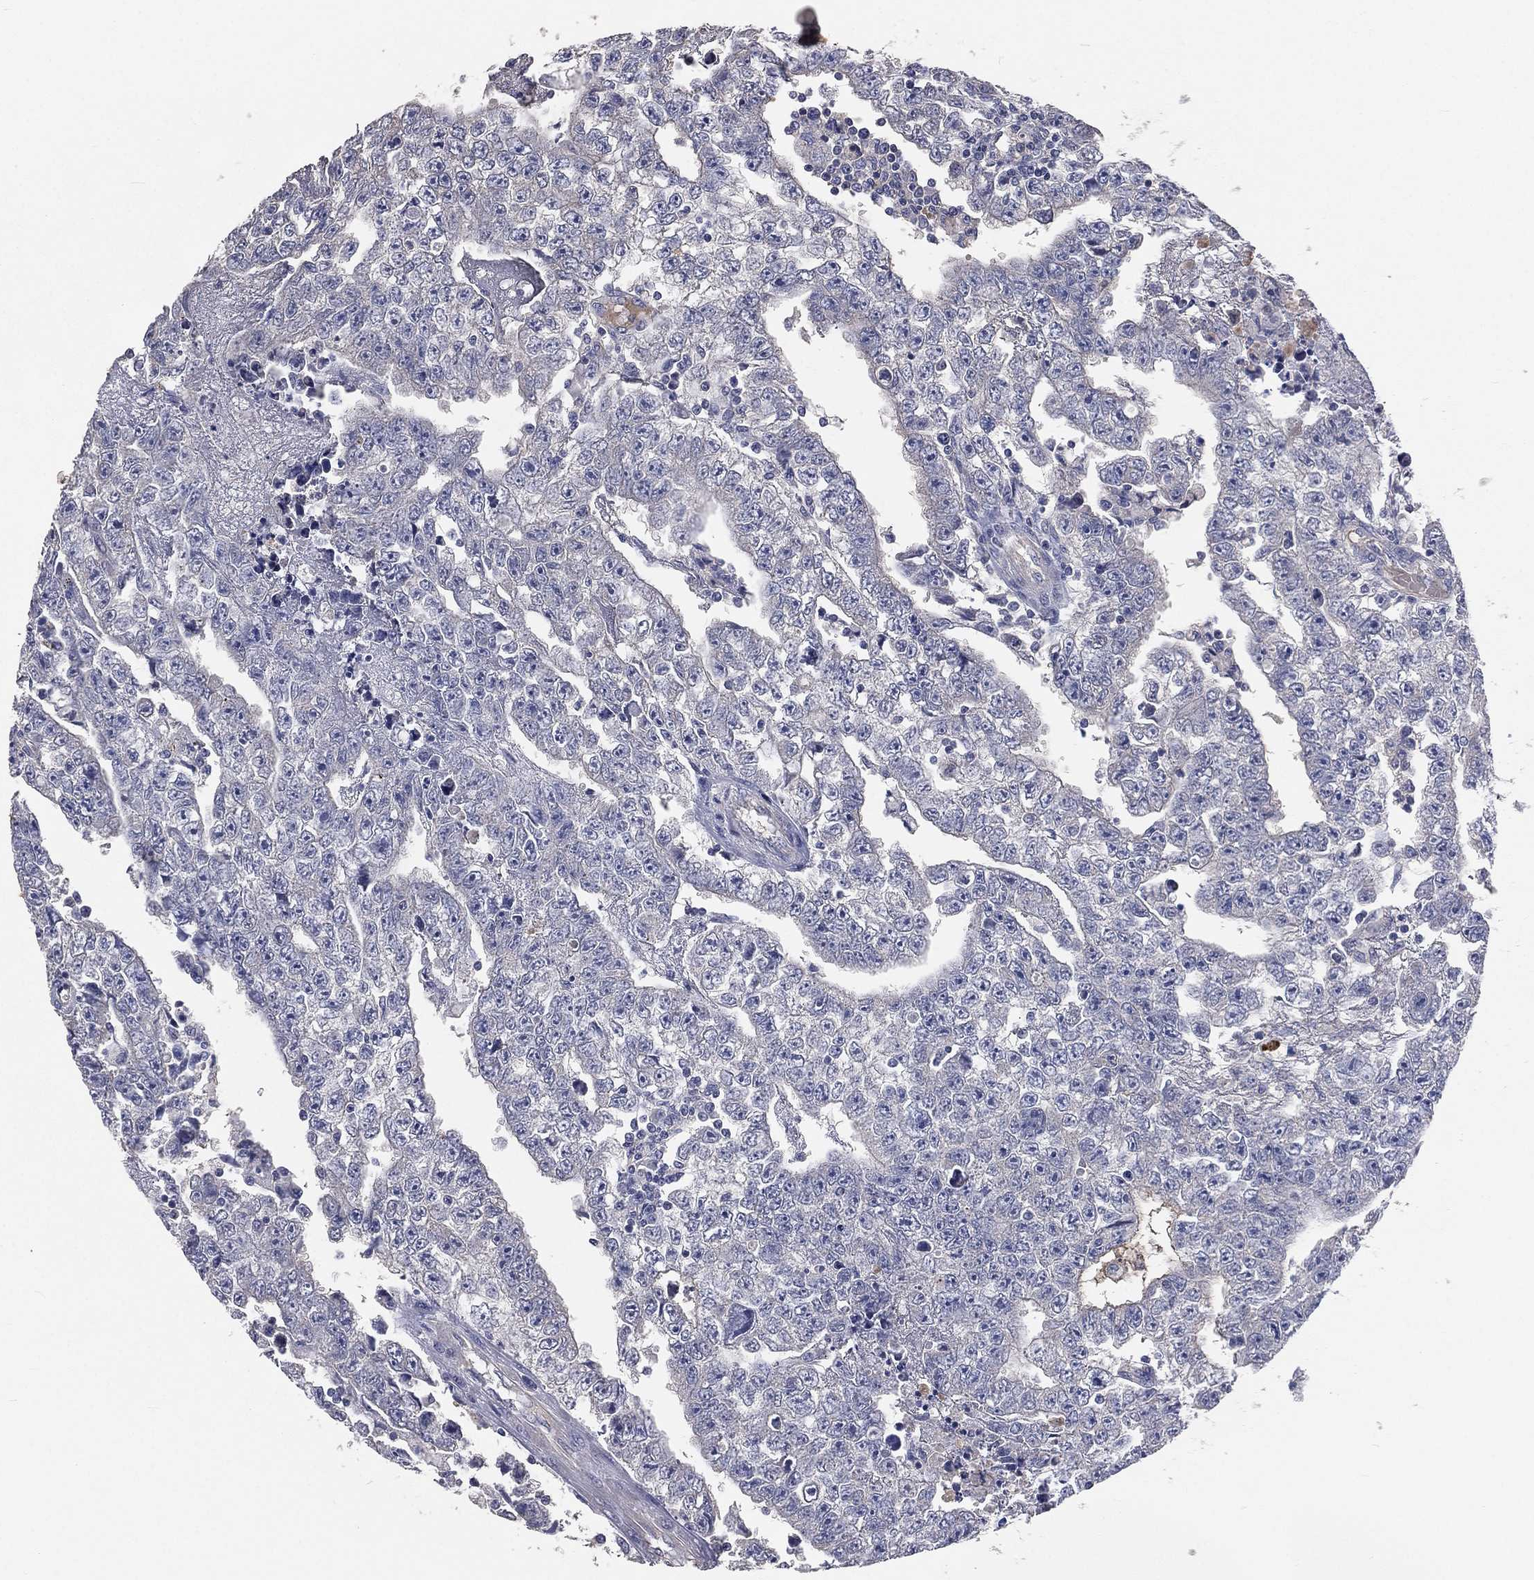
{"staining": {"intensity": "negative", "quantity": "none", "location": "none"}, "tissue": "testis cancer", "cell_type": "Tumor cells", "image_type": "cancer", "snomed": [{"axis": "morphology", "description": "Carcinoma, Embryonal, NOS"}, {"axis": "topography", "description": "Testis"}], "caption": "Immunohistochemical staining of testis embryonal carcinoma displays no significant positivity in tumor cells.", "gene": "CROCC", "patient": {"sex": "male", "age": 25}}